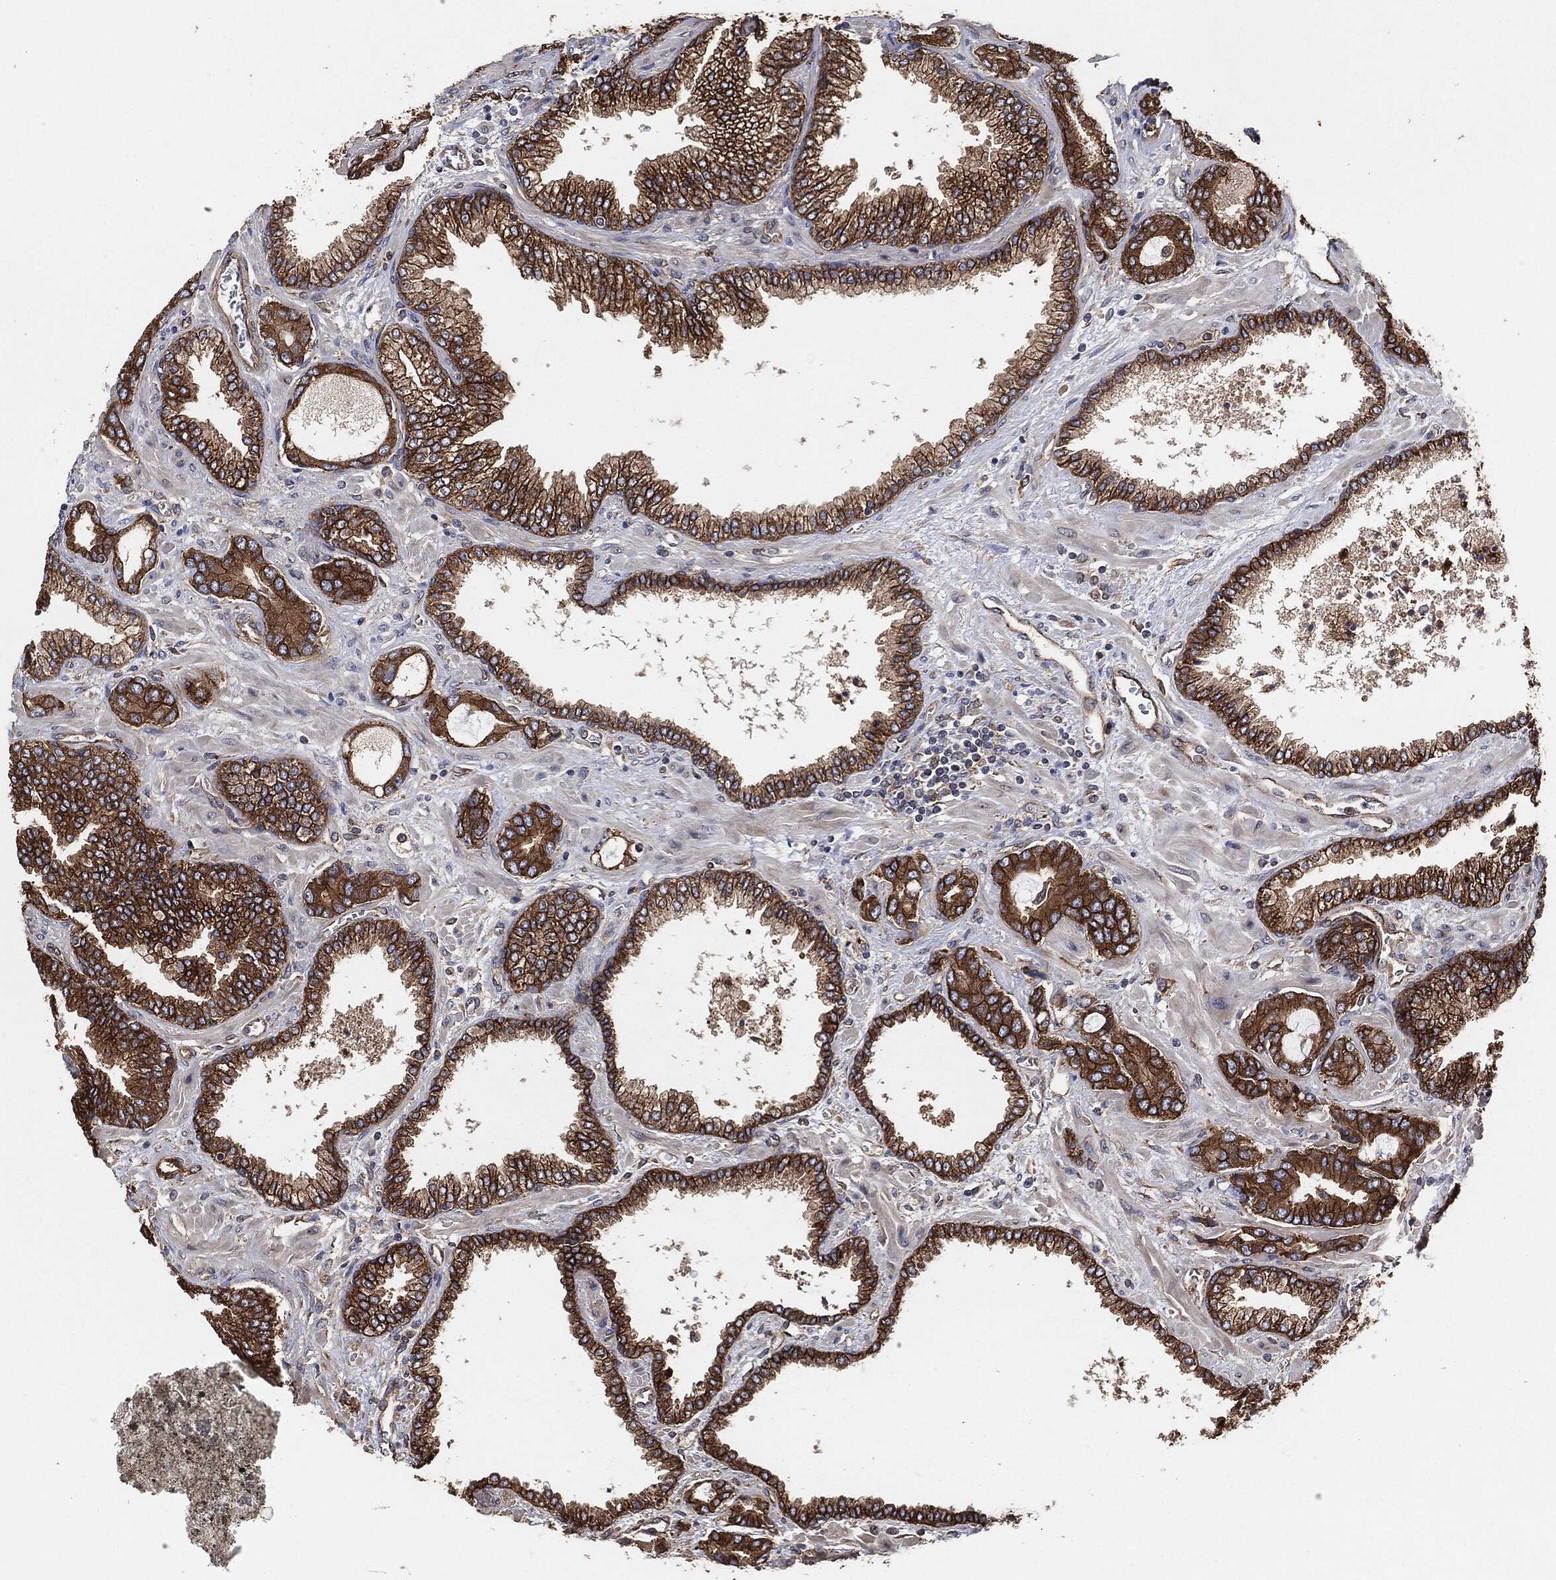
{"staining": {"intensity": "strong", "quantity": ">75%", "location": "cytoplasmic/membranous"}, "tissue": "prostate cancer", "cell_type": "Tumor cells", "image_type": "cancer", "snomed": [{"axis": "morphology", "description": "Adenocarcinoma, Low grade"}, {"axis": "topography", "description": "Prostate"}], "caption": "This is a photomicrograph of IHC staining of prostate cancer, which shows strong positivity in the cytoplasmic/membranous of tumor cells.", "gene": "CTNNA1", "patient": {"sex": "male", "age": 68}}